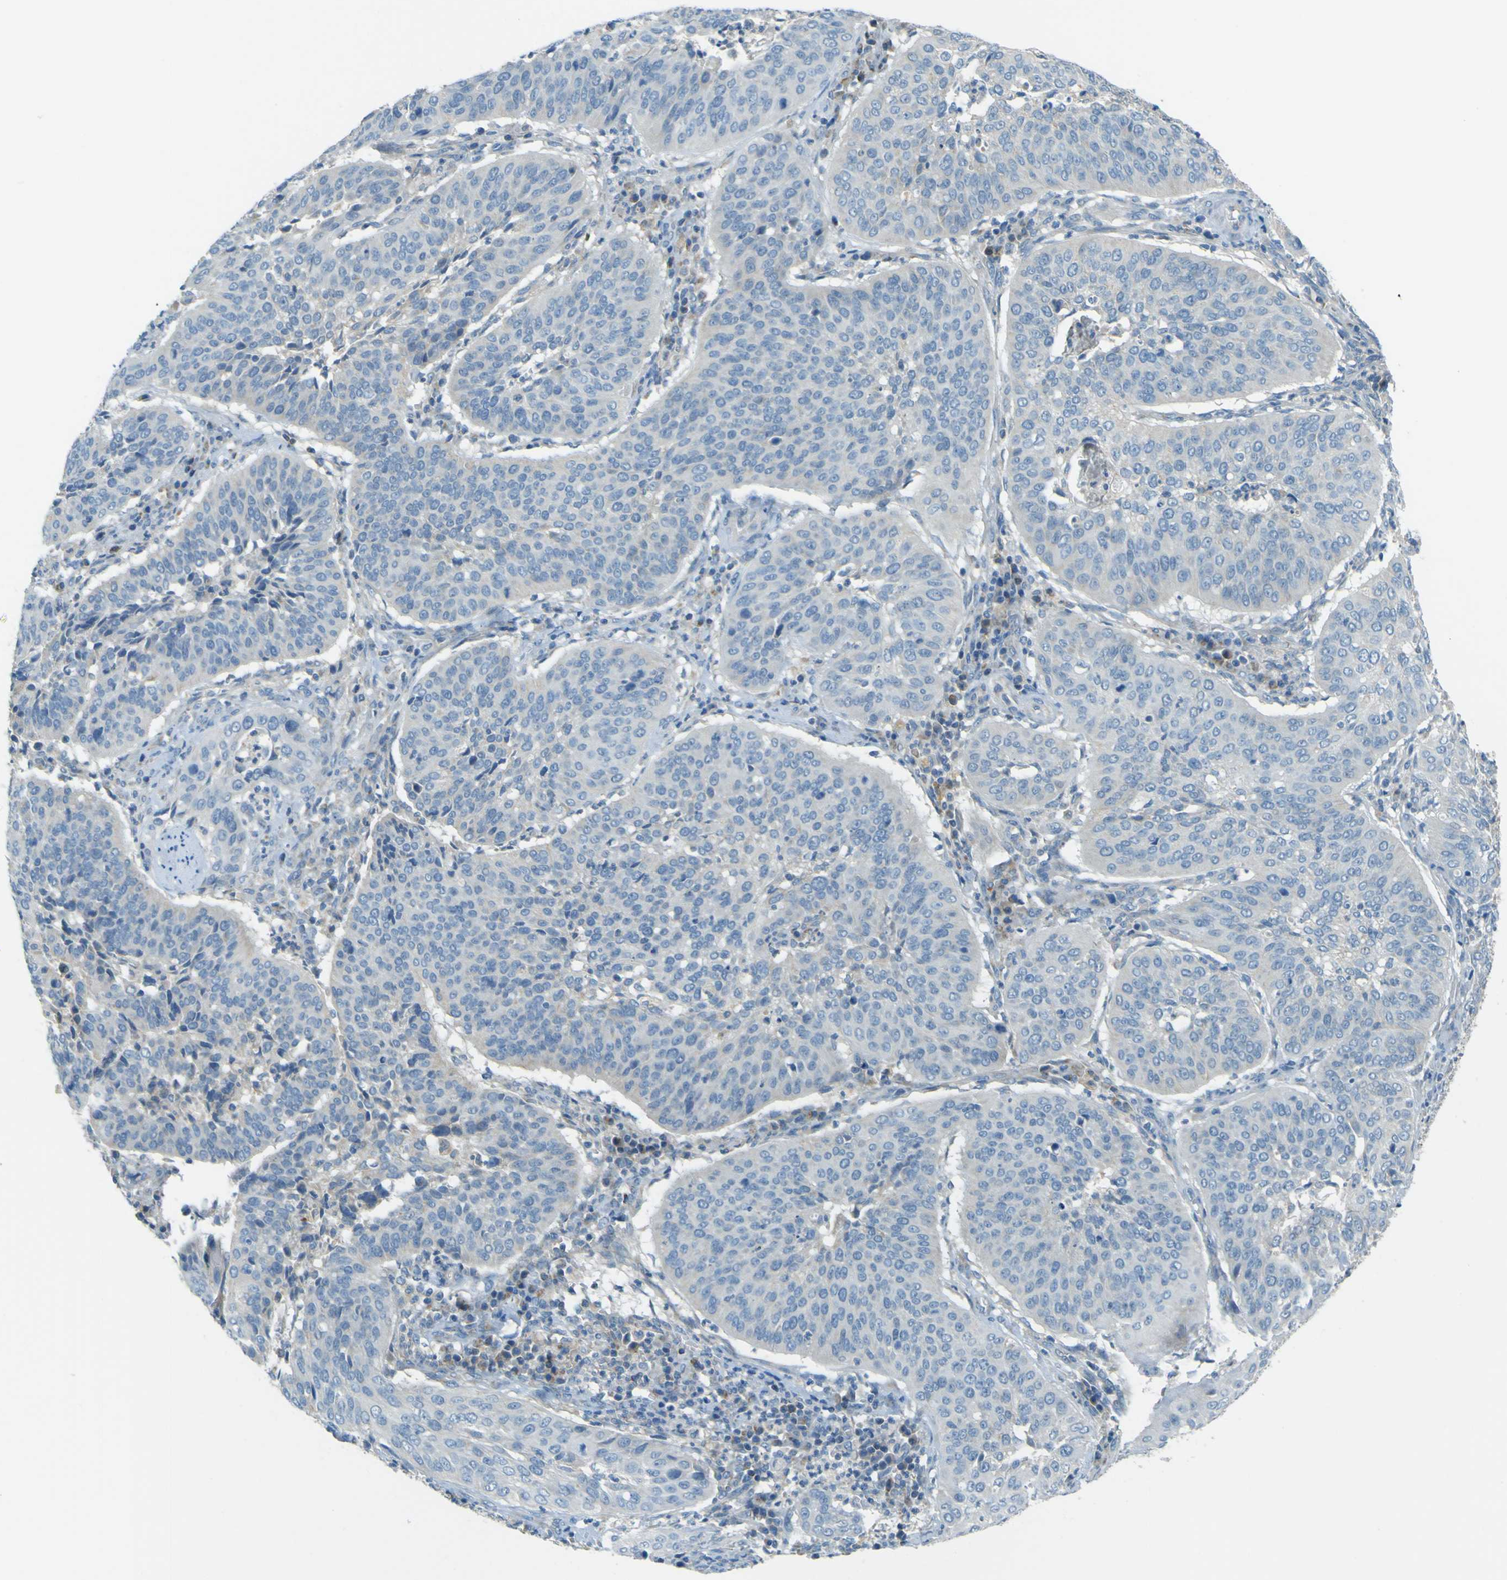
{"staining": {"intensity": "negative", "quantity": "none", "location": "none"}, "tissue": "cervical cancer", "cell_type": "Tumor cells", "image_type": "cancer", "snomed": [{"axis": "morphology", "description": "Normal tissue, NOS"}, {"axis": "morphology", "description": "Squamous cell carcinoma, NOS"}, {"axis": "topography", "description": "Cervix"}], "caption": "Tumor cells show no significant expression in squamous cell carcinoma (cervical).", "gene": "FKTN", "patient": {"sex": "female", "age": 39}}